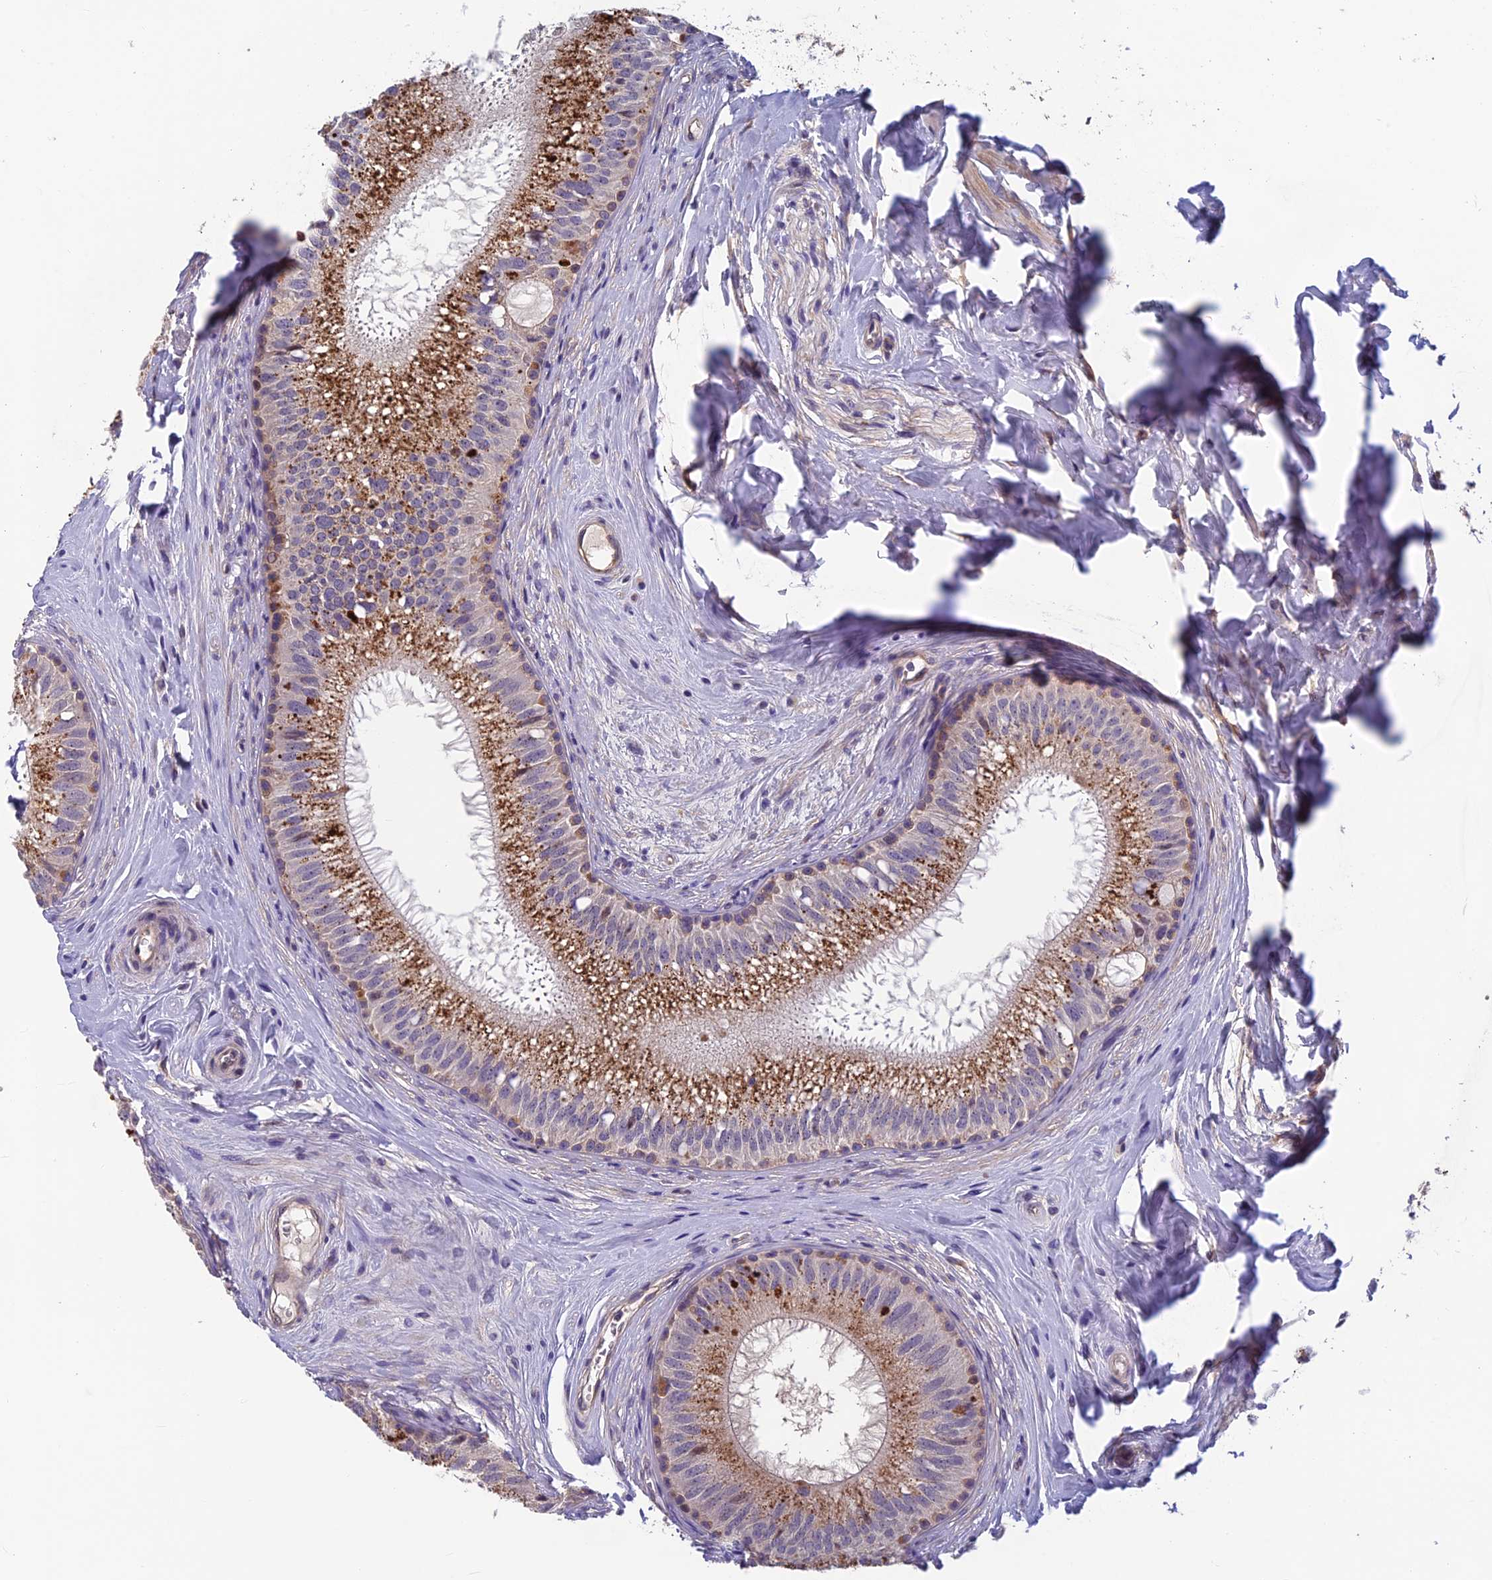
{"staining": {"intensity": "moderate", "quantity": ">75%", "location": "cytoplasmic/membranous"}, "tissue": "epididymis", "cell_type": "Glandular cells", "image_type": "normal", "snomed": [{"axis": "morphology", "description": "Normal tissue, NOS"}, {"axis": "topography", "description": "Epididymis"}], "caption": "Human epididymis stained for a protein (brown) reveals moderate cytoplasmic/membranous positive positivity in about >75% of glandular cells.", "gene": "HECA", "patient": {"sex": "male", "age": 33}}